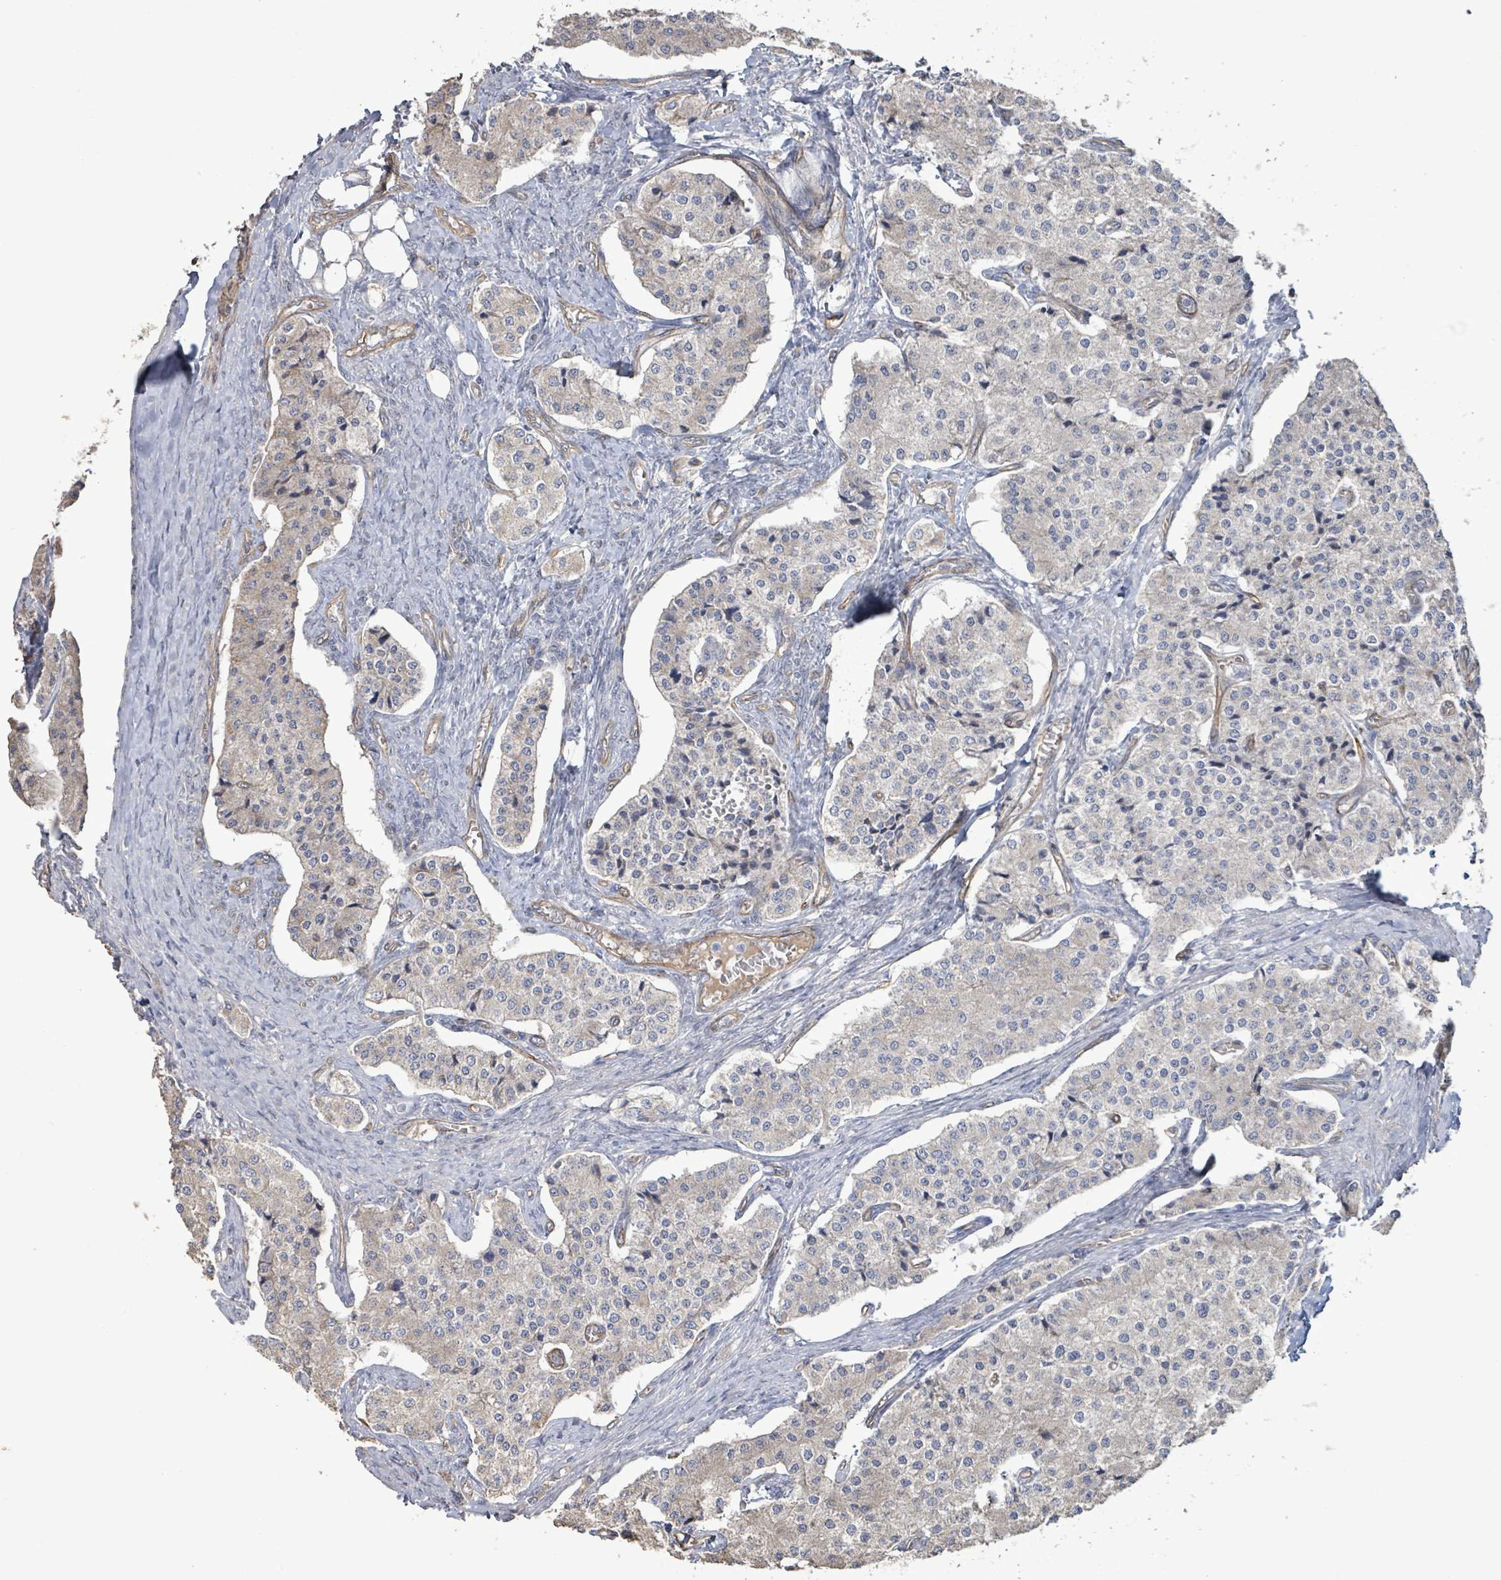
{"staining": {"intensity": "negative", "quantity": "none", "location": "none"}, "tissue": "carcinoid", "cell_type": "Tumor cells", "image_type": "cancer", "snomed": [{"axis": "morphology", "description": "Carcinoid, malignant, NOS"}, {"axis": "topography", "description": "Colon"}], "caption": "Immunohistochemistry (IHC) histopathology image of neoplastic tissue: carcinoid stained with DAB (3,3'-diaminobenzidine) displays no significant protein positivity in tumor cells.", "gene": "KANK3", "patient": {"sex": "female", "age": 52}}